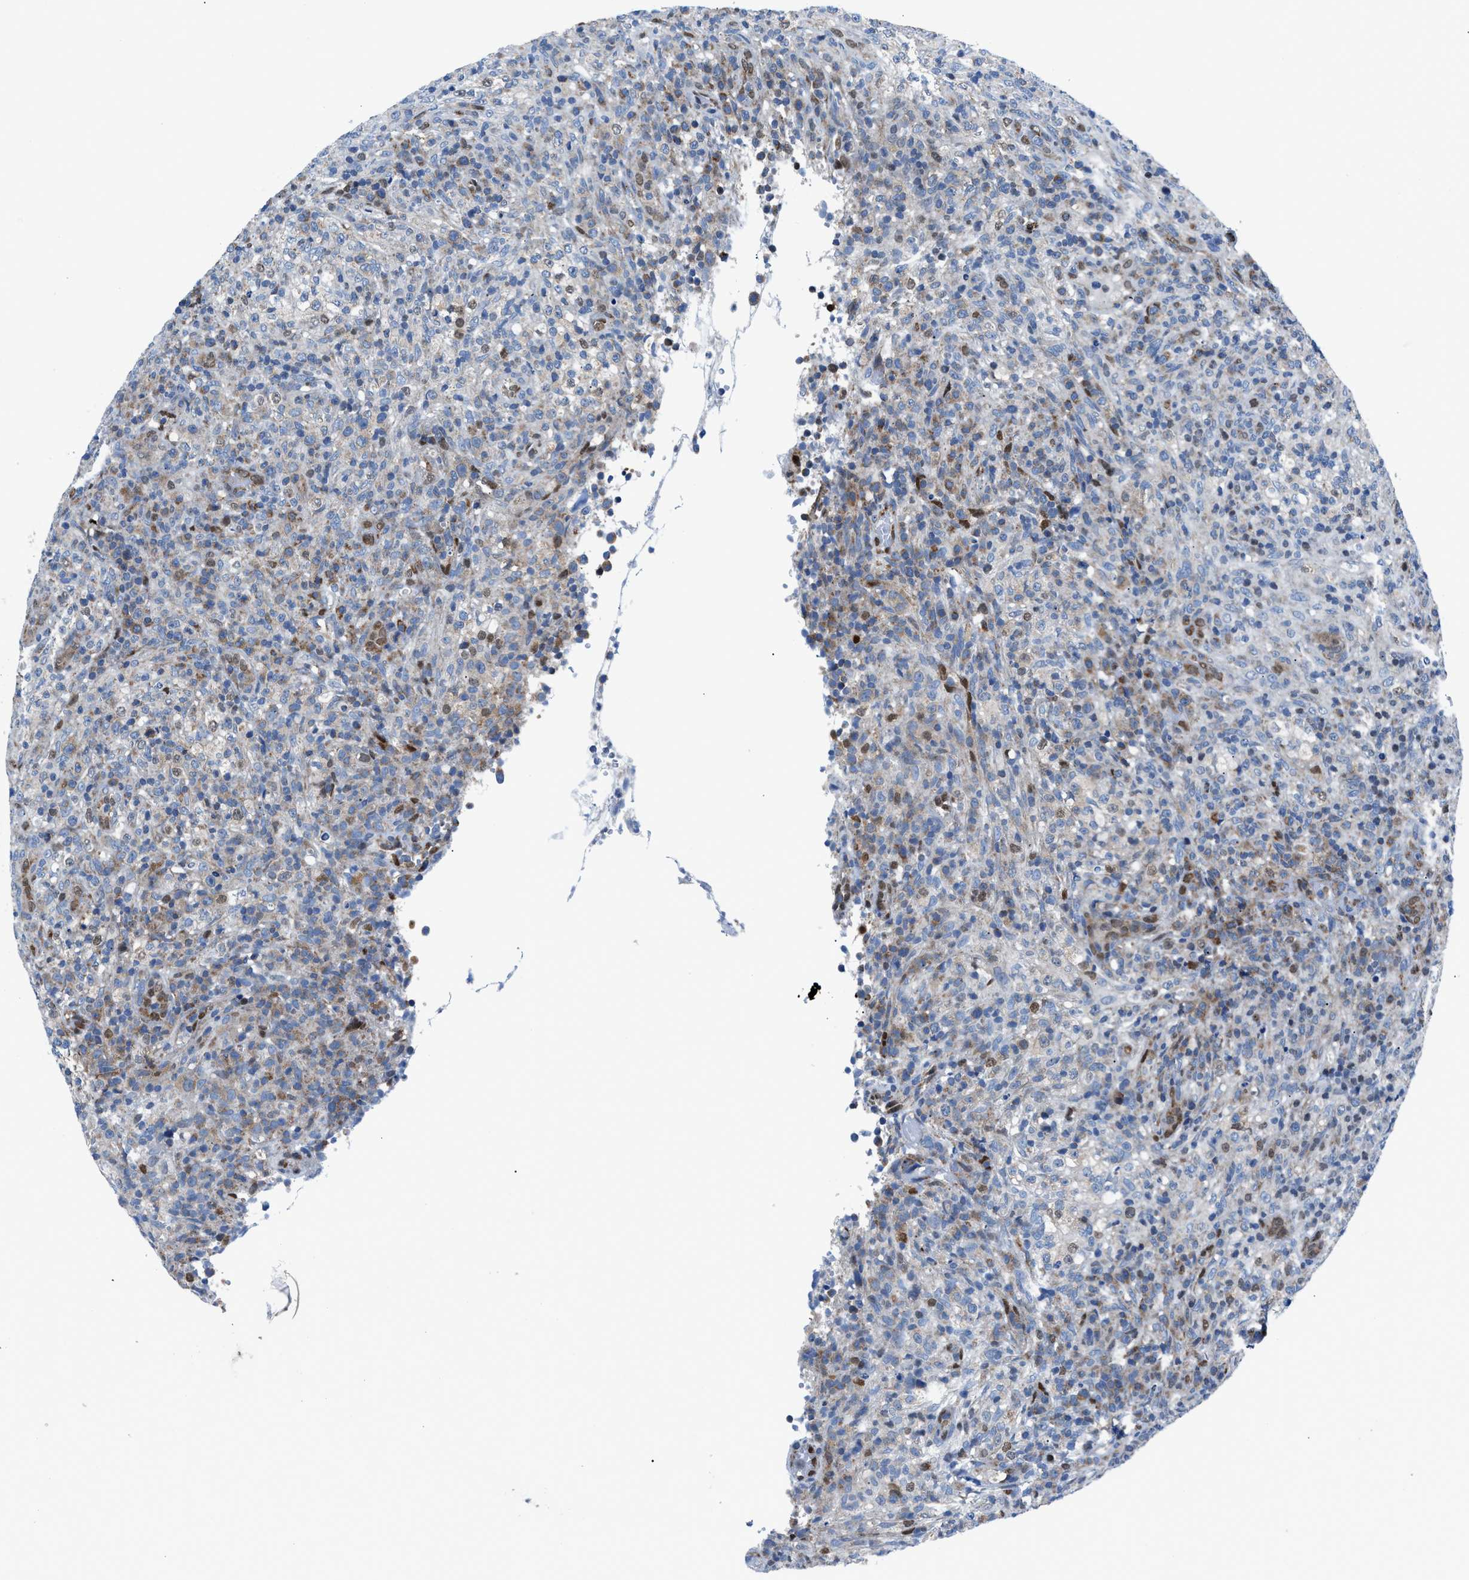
{"staining": {"intensity": "negative", "quantity": "none", "location": "none"}, "tissue": "lymphoma", "cell_type": "Tumor cells", "image_type": "cancer", "snomed": [{"axis": "morphology", "description": "Malignant lymphoma, non-Hodgkin's type, High grade"}, {"axis": "topography", "description": "Lymph node"}], "caption": "Tumor cells are negative for protein expression in human lymphoma. (DAB IHC with hematoxylin counter stain).", "gene": "LMO2", "patient": {"sex": "female", "age": 76}}